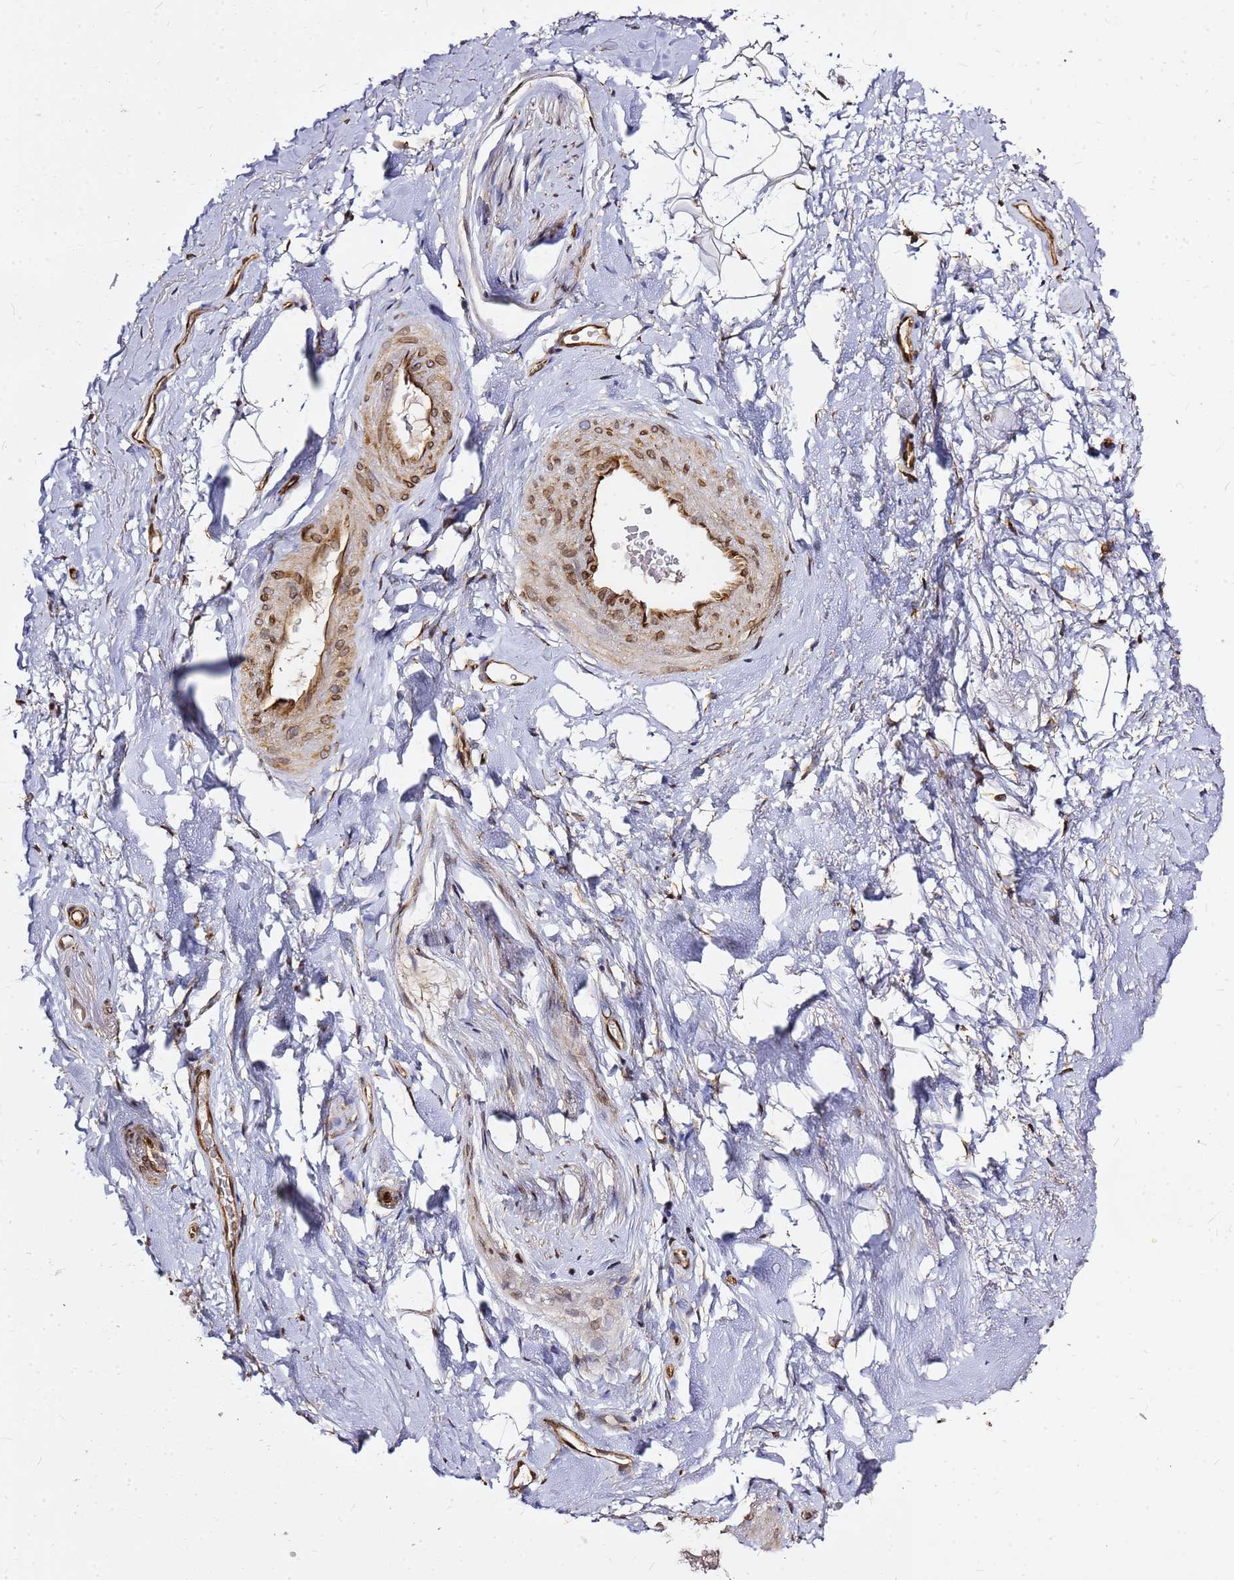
{"staining": {"intensity": "moderate", "quantity": ">75%", "location": "nuclear"}, "tissue": "smooth muscle", "cell_type": "Smooth muscle cells", "image_type": "normal", "snomed": [{"axis": "morphology", "description": "Normal tissue, NOS"}, {"axis": "topography", "description": "Smooth muscle"}, {"axis": "topography", "description": "Peripheral nerve tissue"}], "caption": "This is a histology image of immunohistochemistry (IHC) staining of benign smooth muscle, which shows moderate expression in the nuclear of smooth muscle cells.", "gene": "NUDT14", "patient": {"sex": "male", "age": 69}}